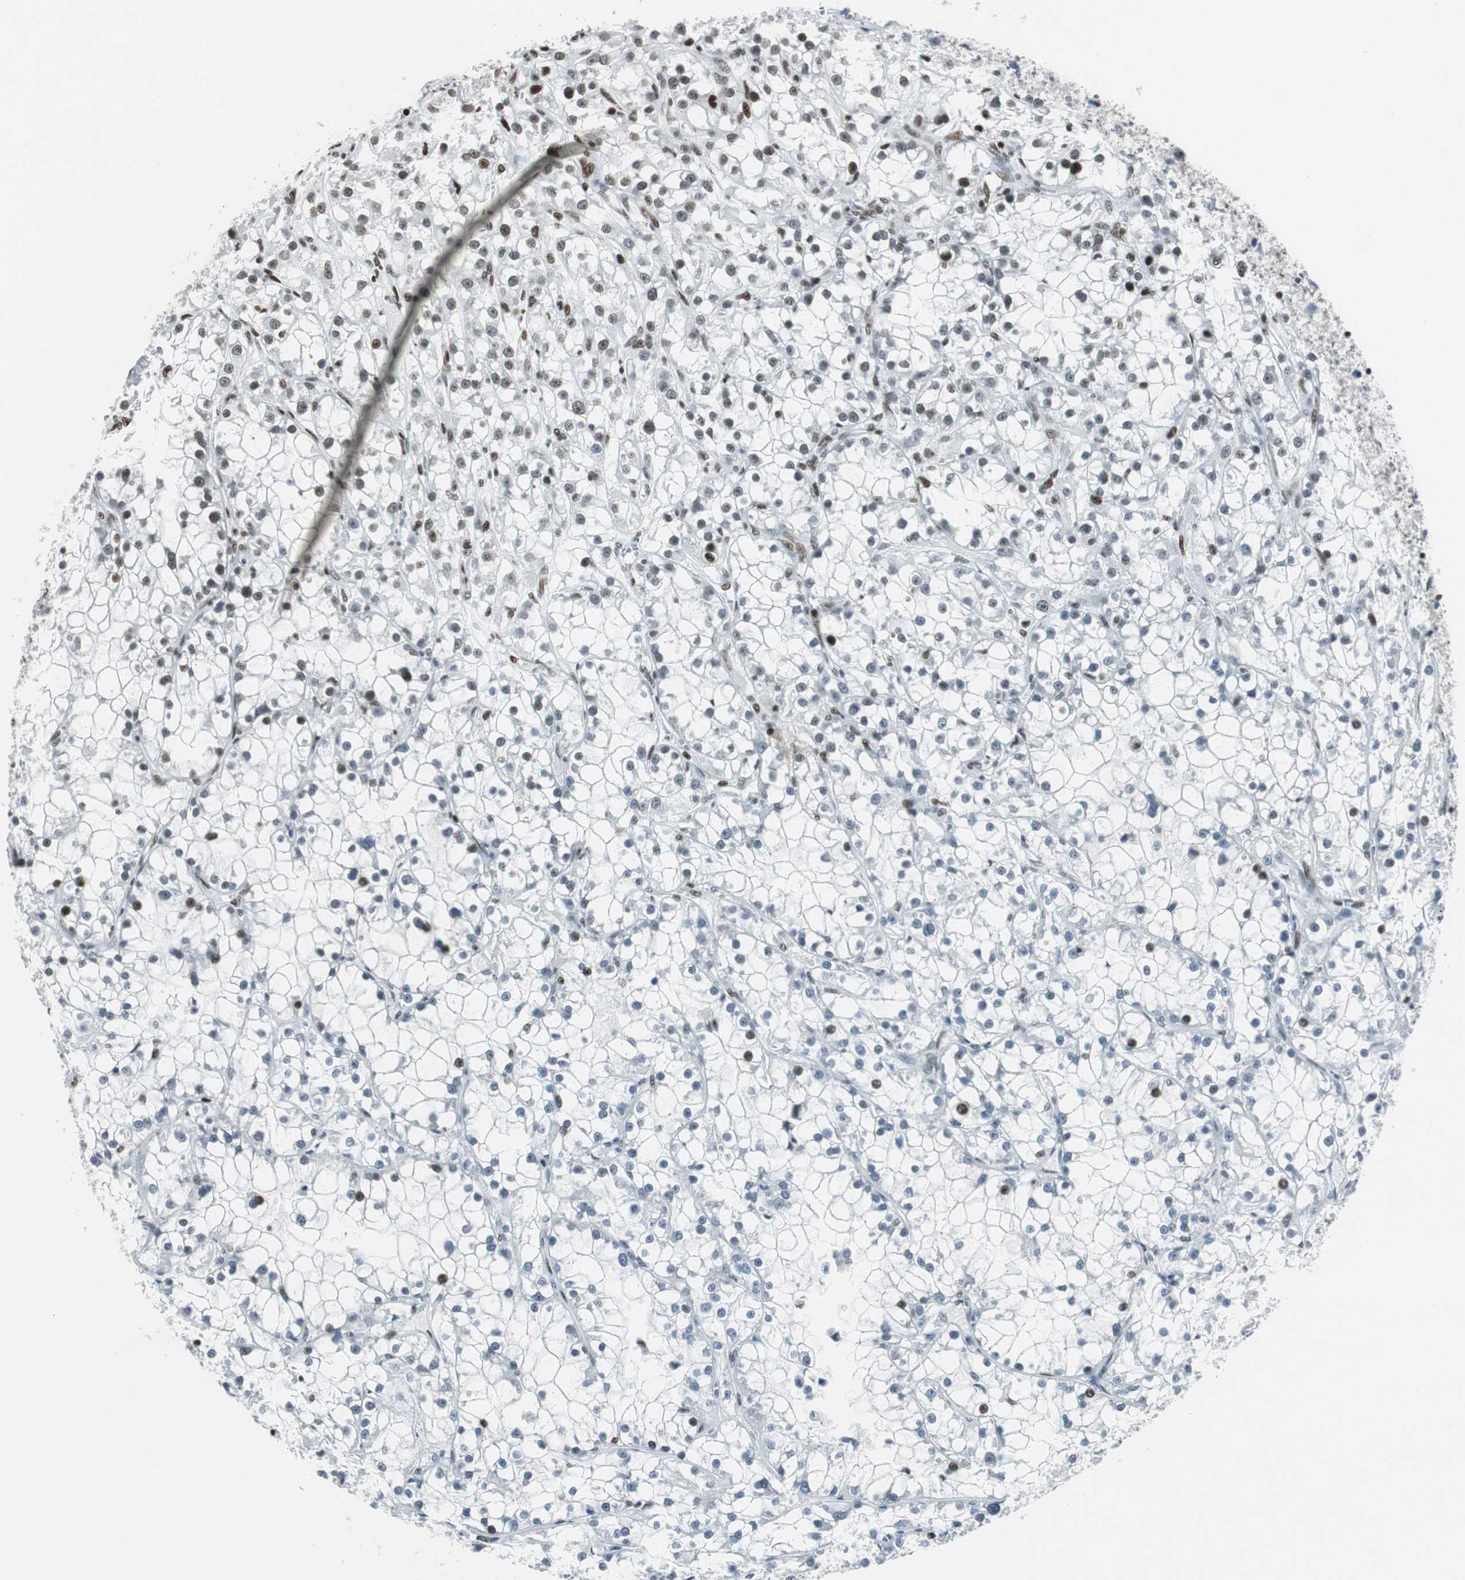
{"staining": {"intensity": "moderate", "quantity": "<25%", "location": "nuclear"}, "tissue": "renal cancer", "cell_type": "Tumor cells", "image_type": "cancer", "snomed": [{"axis": "morphology", "description": "Adenocarcinoma, NOS"}, {"axis": "topography", "description": "Kidney"}], "caption": "Renal cancer (adenocarcinoma) stained with DAB IHC exhibits low levels of moderate nuclear staining in about <25% of tumor cells. The staining is performed using DAB brown chromogen to label protein expression. The nuclei are counter-stained blue using hematoxylin.", "gene": "RBBP4", "patient": {"sex": "female", "age": 52}}